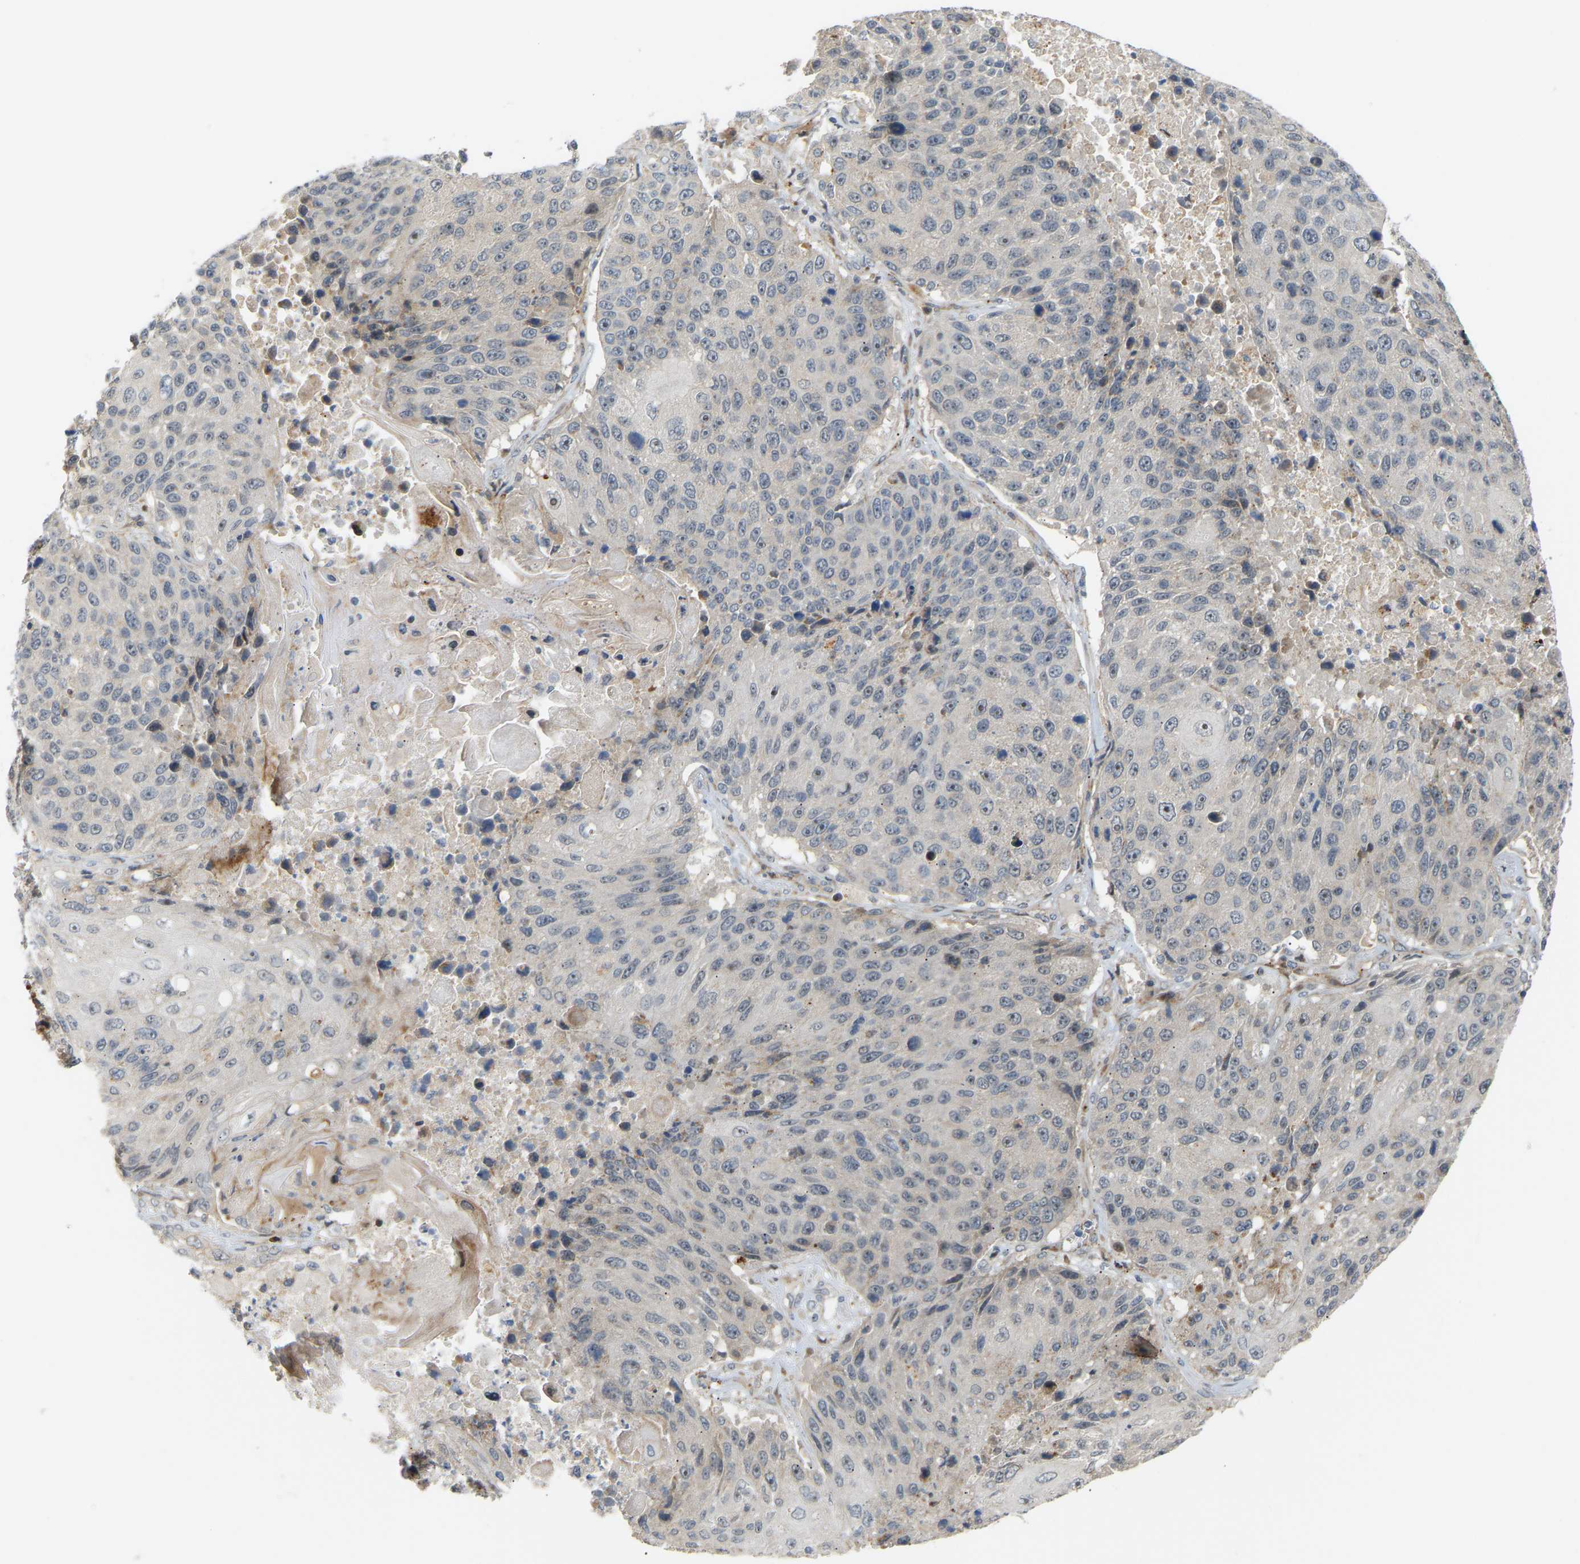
{"staining": {"intensity": "negative", "quantity": "none", "location": "none"}, "tissue": "lung cancer", "cell_type": "Tumor cells", "image_type": "cancer", "snomed": [{"axis": "morphology", "description": "Squamous cell carcinoma, NOS"}, {"axis": "topography", "description": "Lung"}], "caption": "The image reveals no staining of tumor cells in squamous cell carcinoma (lung).", "gene": "POGLUT2", "patient": {"sex": "male", "age": 61}}